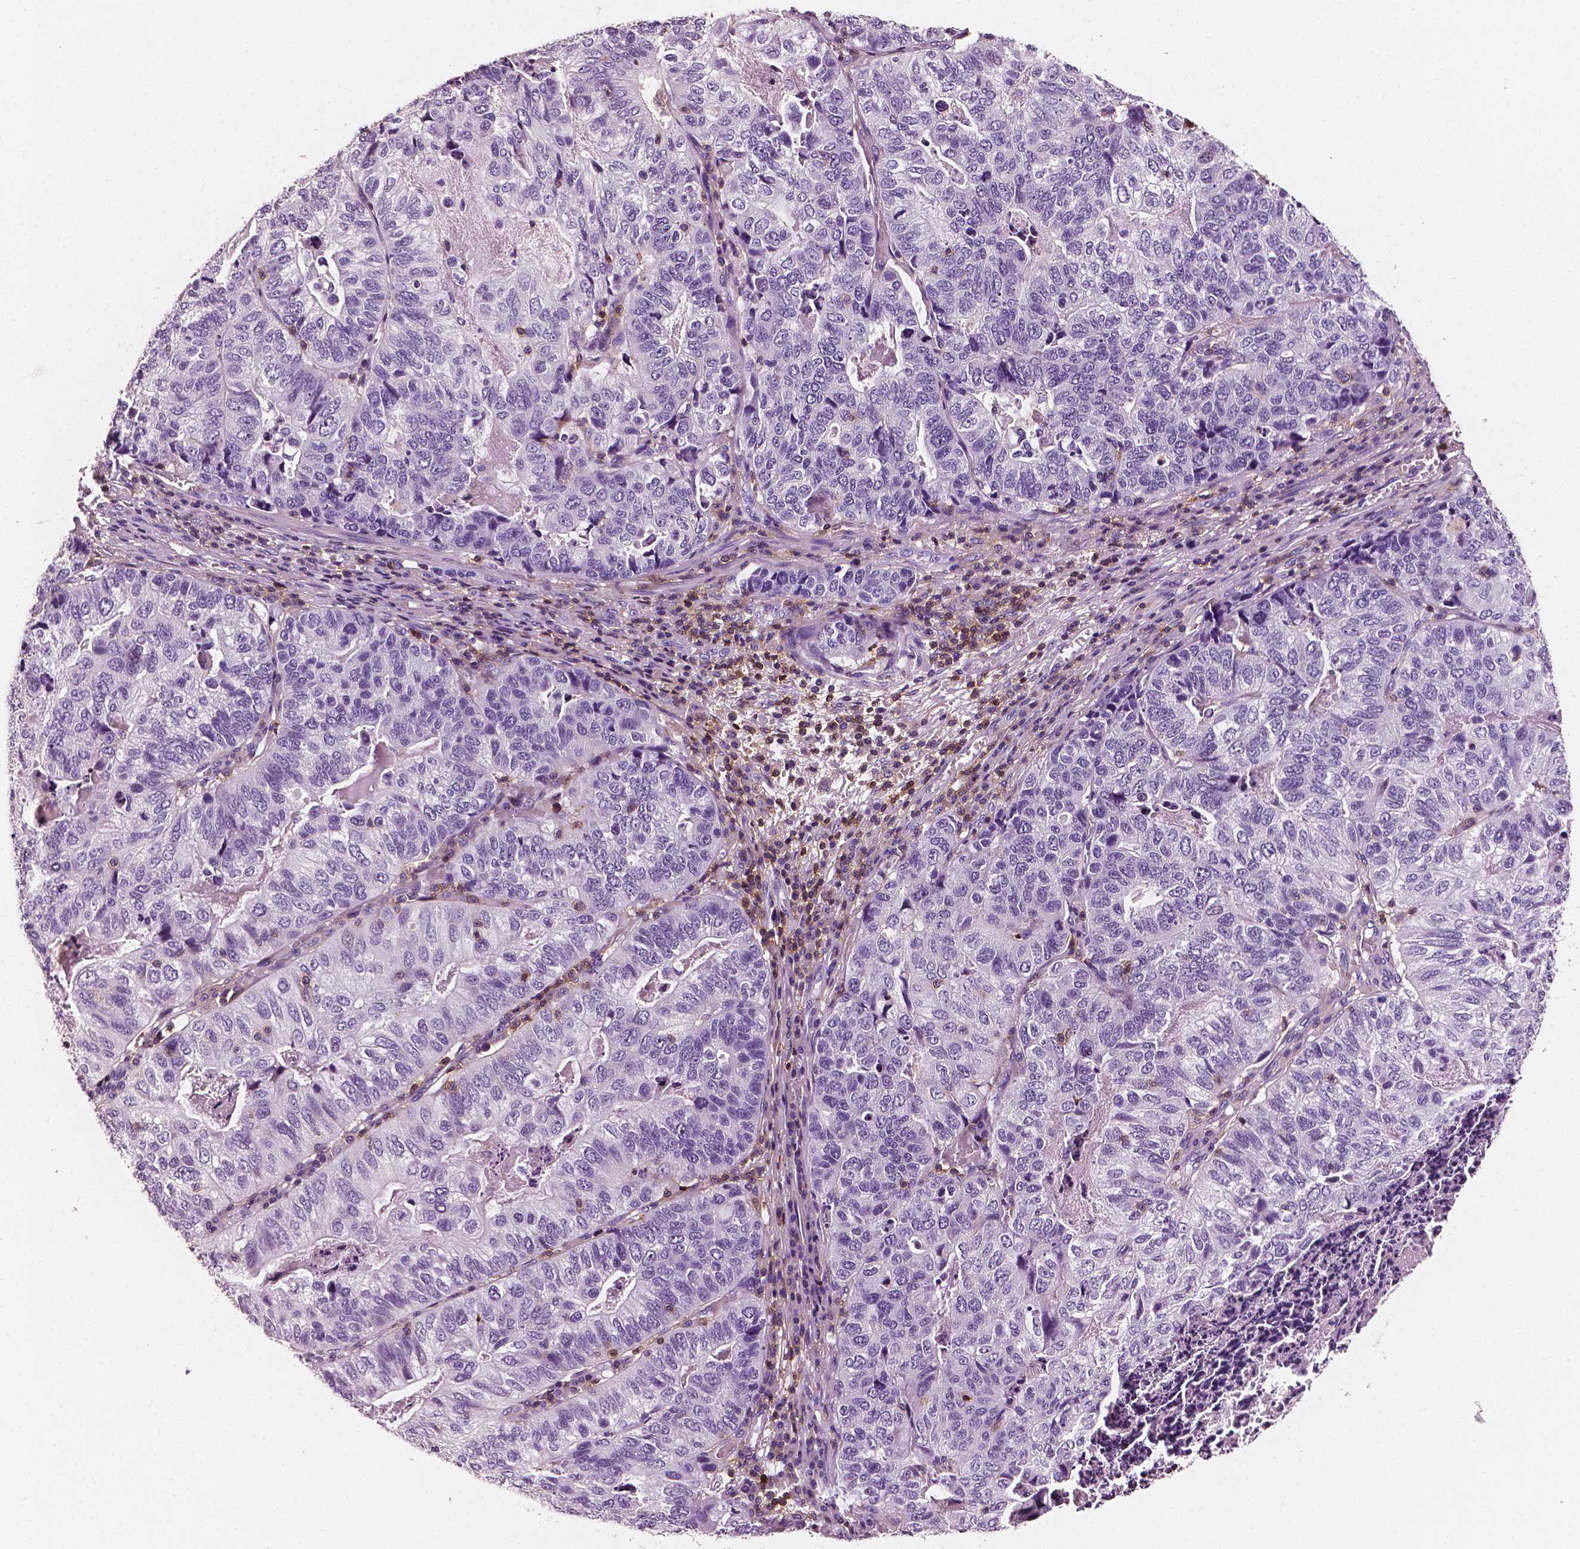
{"staining": {"intensity": "negative", "quantity": "none", "location": "none"}, "tissue": "stomach cancer", "cell_type": "Tumor cells", "image_type": "cancer", "snomed": [{"axis": "morphology", "description": "Adenocarcinoma, NOS"}, {"axis": "topography", "description": "Stomach, upper"}], "caption": "The image reveals no significant positivity in tumor cells of stomach adenocarcinoma.", "gene": "PTPRC", "patient": {"sex": "female", "age": 67}}